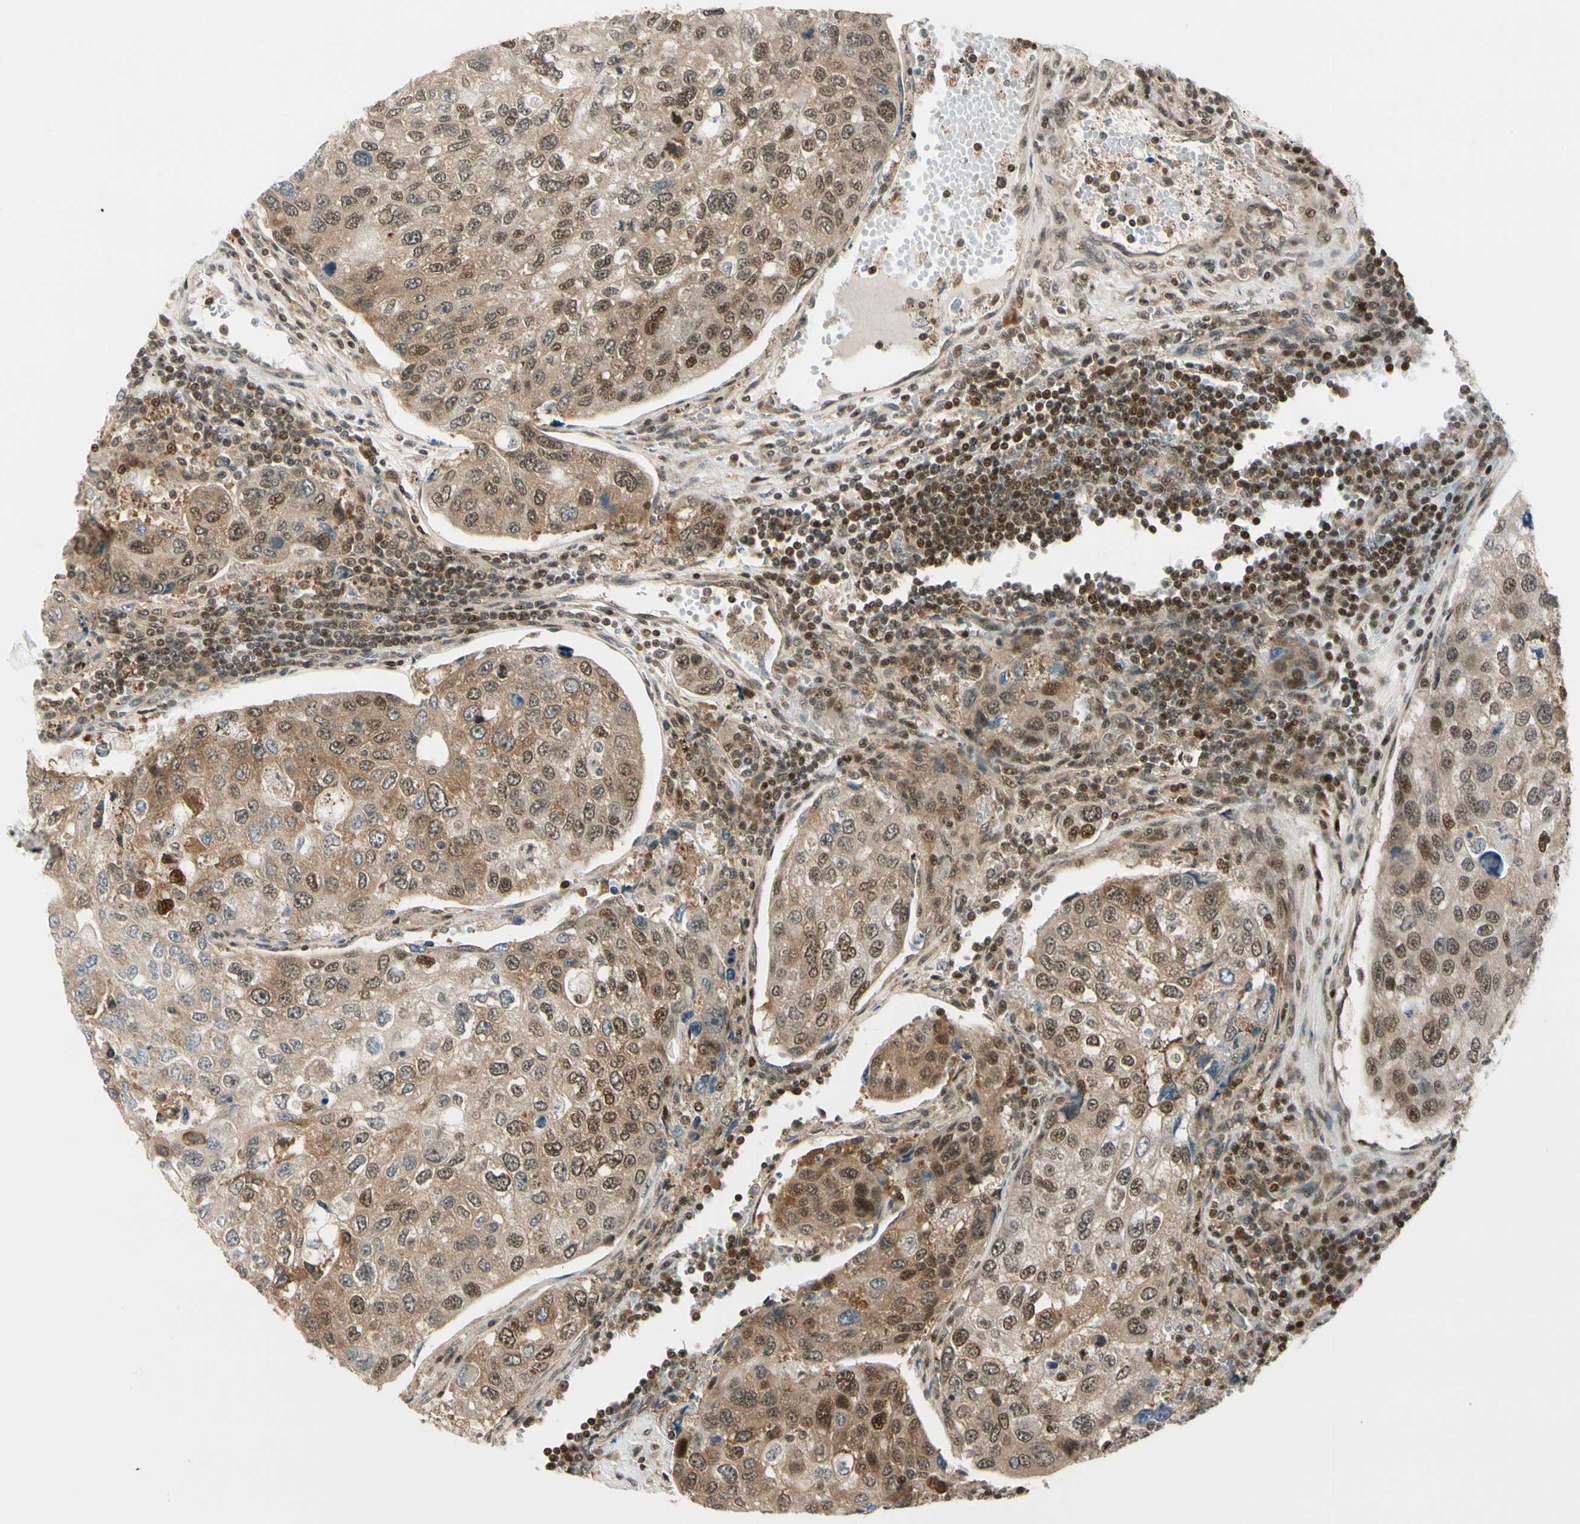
{"staining": {"intensity": "moderate", "quantity": ">75%", "location": "cytoplasmic/membranous,nuclear"}, "tissue": "urothelial cancer", "cell_type": "Tumor cells", "image_type": "cancer", "snomed": [{"axis": "morphology", "description": "Urothelial carcinoma, High grade"}, {"axis": "topography", "description": "Lymph node"}, {"axis": "topography", "description": "Urinary bladder"}], "caption": "Brown immunohistochemical staining in human urothelial cancer exhibits moderate cytoplasmic/membranous and nuclear staining in approximately >75% of tumor cells. The staining was performed using DAB (3,3'-diaminobenzidine) to visualize the protein expression in brown, while the nuclei were stained in blue with hematoxylin (Magnification: 20x).", "gene": "DAXX", "patient": {"sex": "male", "age": 51}}